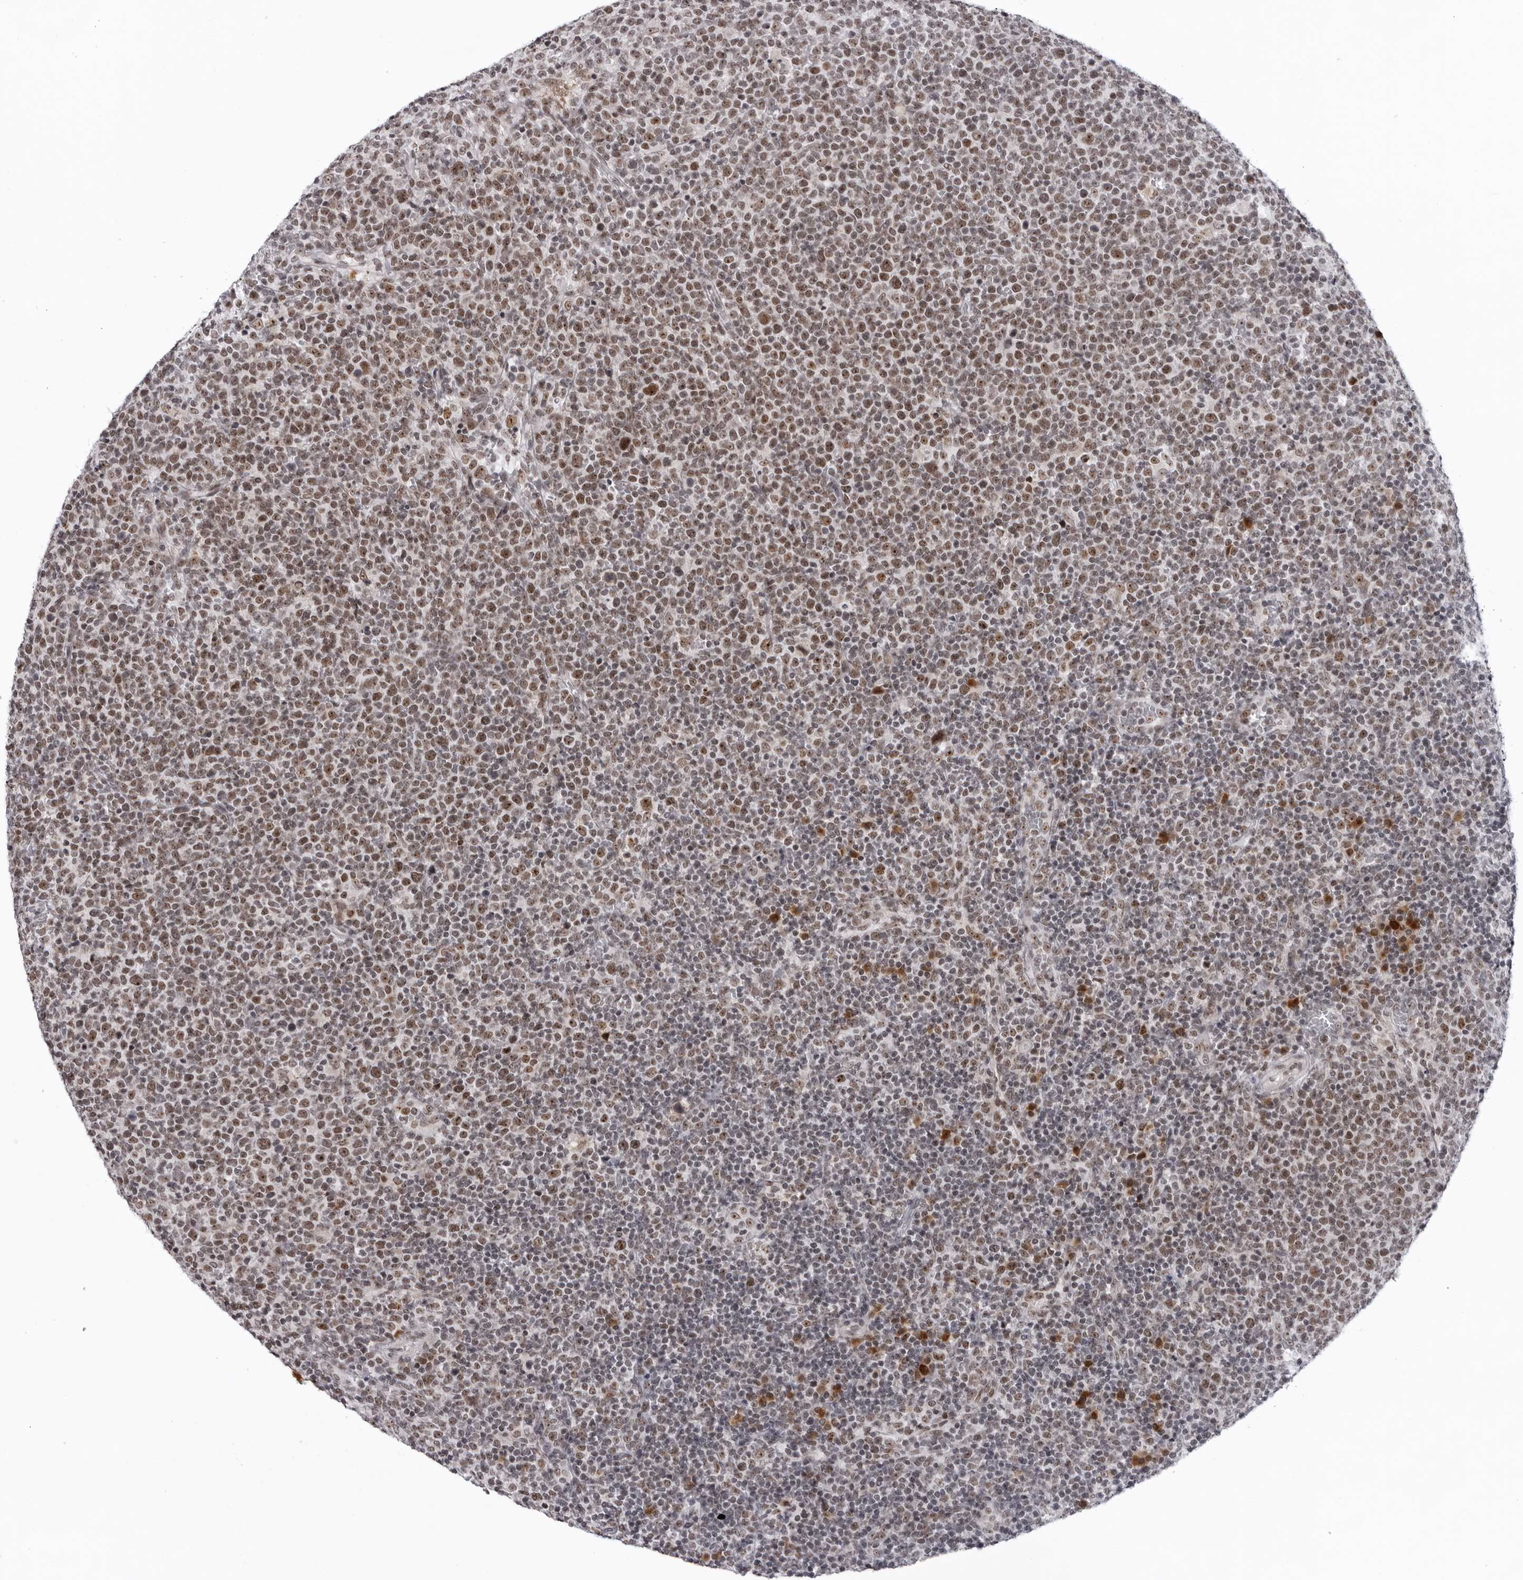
{"staining": {"intensity": "moderate", "quantity": ">75%", "location": "nuclear"}, "tissue": "lymphoma", "cell_type": "Tumor cells", "image_type": "cancer", "snomed": [{"axis": "morphology", "description": "Malignant lymphoma, non-Hodgkin's type, High grade"}, {"axis": "topography", "description": "Lymph node"}], "caption": "IHC (DAB (3,3'-diaminobenzidine)) staining of human lymphoma exhibits moderate nuclear protein staining in approximately >75% of tumor cells.", "gene": "EXOSC10", "patient": {"sex": "male", "age": 61}}